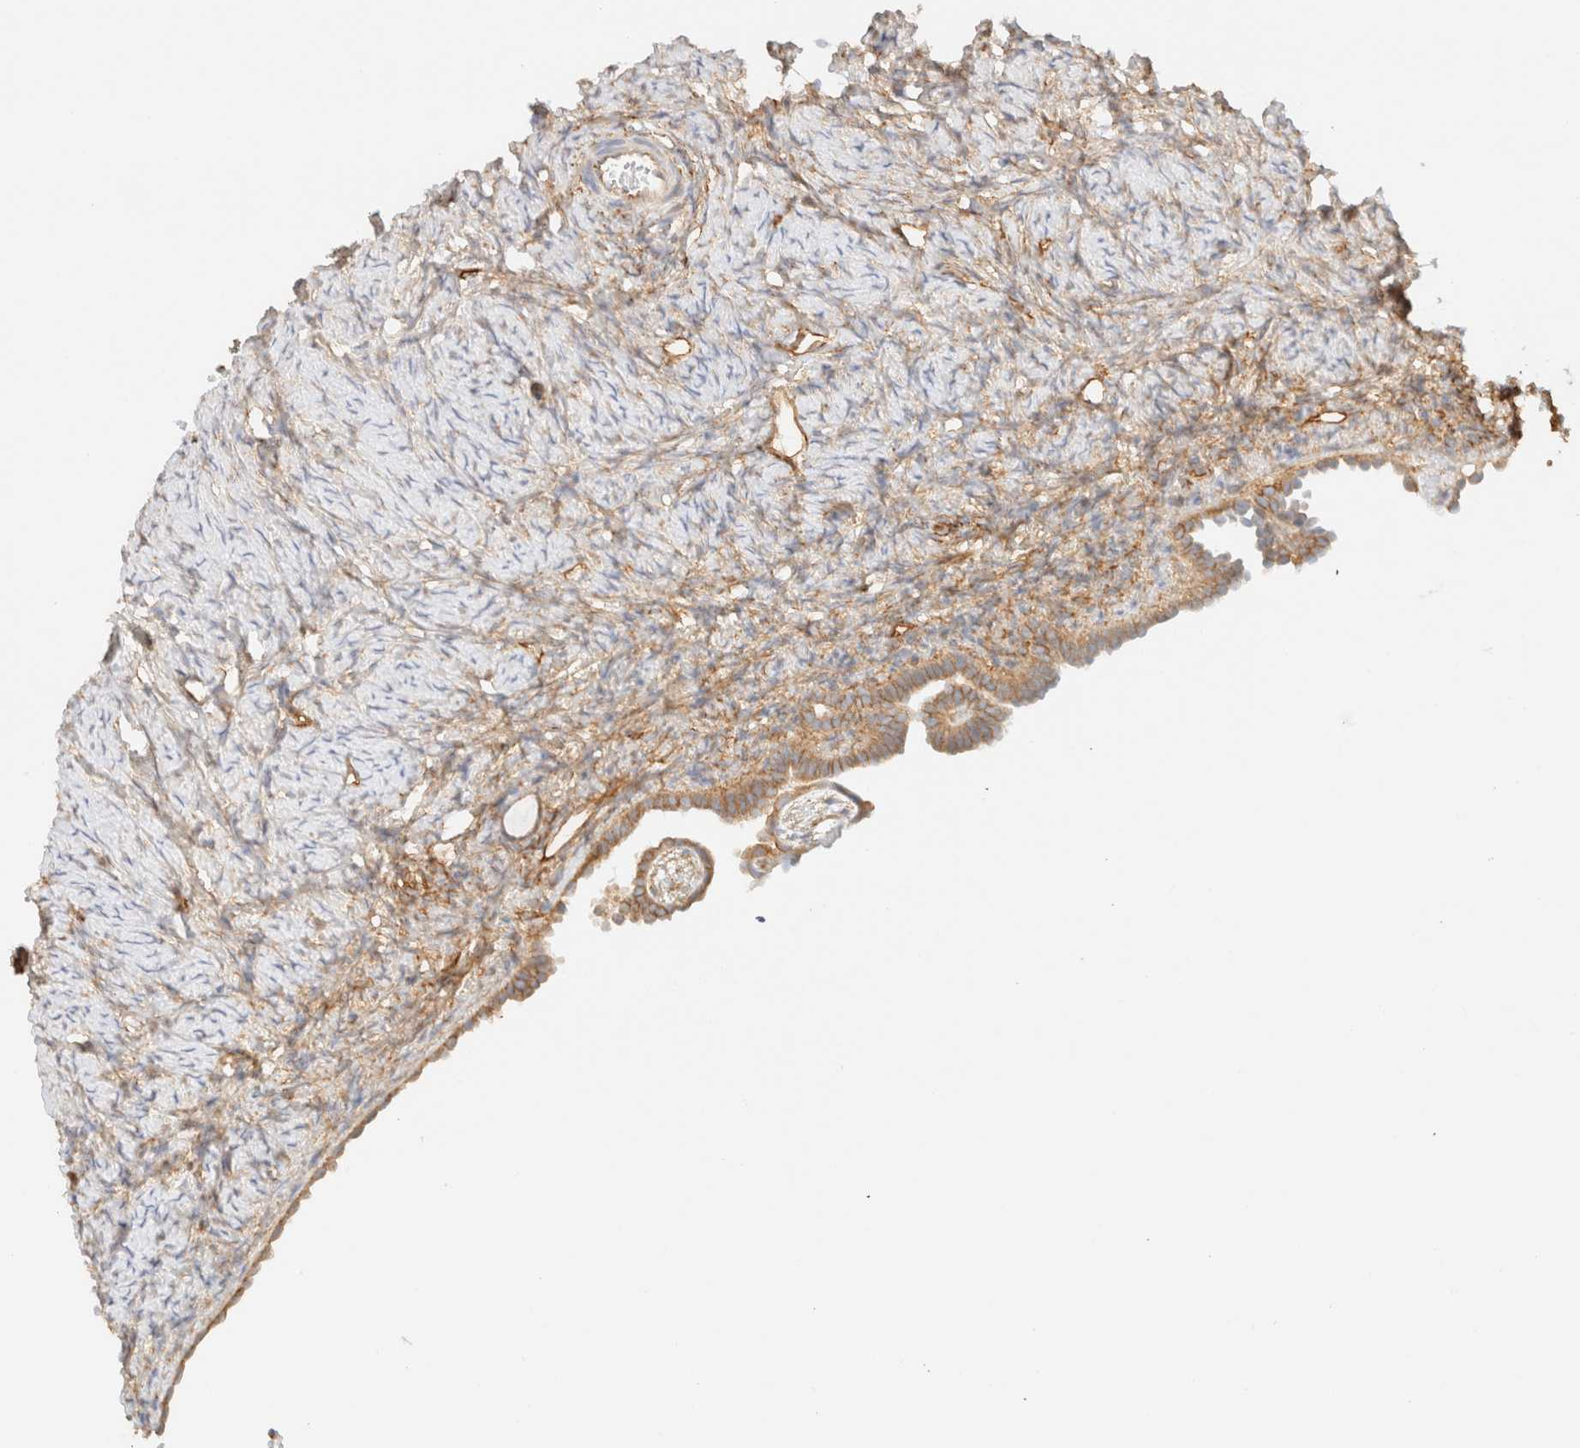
{"staining": {"intensity": "moderate", "quantity": ">75%", "location": "cytoplasmic/membranous"}, "tissue": "ovary", "cell_type": "Ovarian stroma cells", "image_type": "normal", "snomed": [{"axis": "morphology", "description": "Normal tissue, NOS"}, {"axis": "topography", "description": "Ovary"}], "caption": "Immunohistochemical staining of benign human ovary reveals >75% levels of moderate cytoplasmic/membranous protein expression in about >75% of ovarian stroma cells. The protein is stained brown, and the nuclei are stained in blue (DAB IHC with brightfield microscopy, high magnification).", "gene": "CYB5R4", "patient": {"sex": "female", "age": 33}}